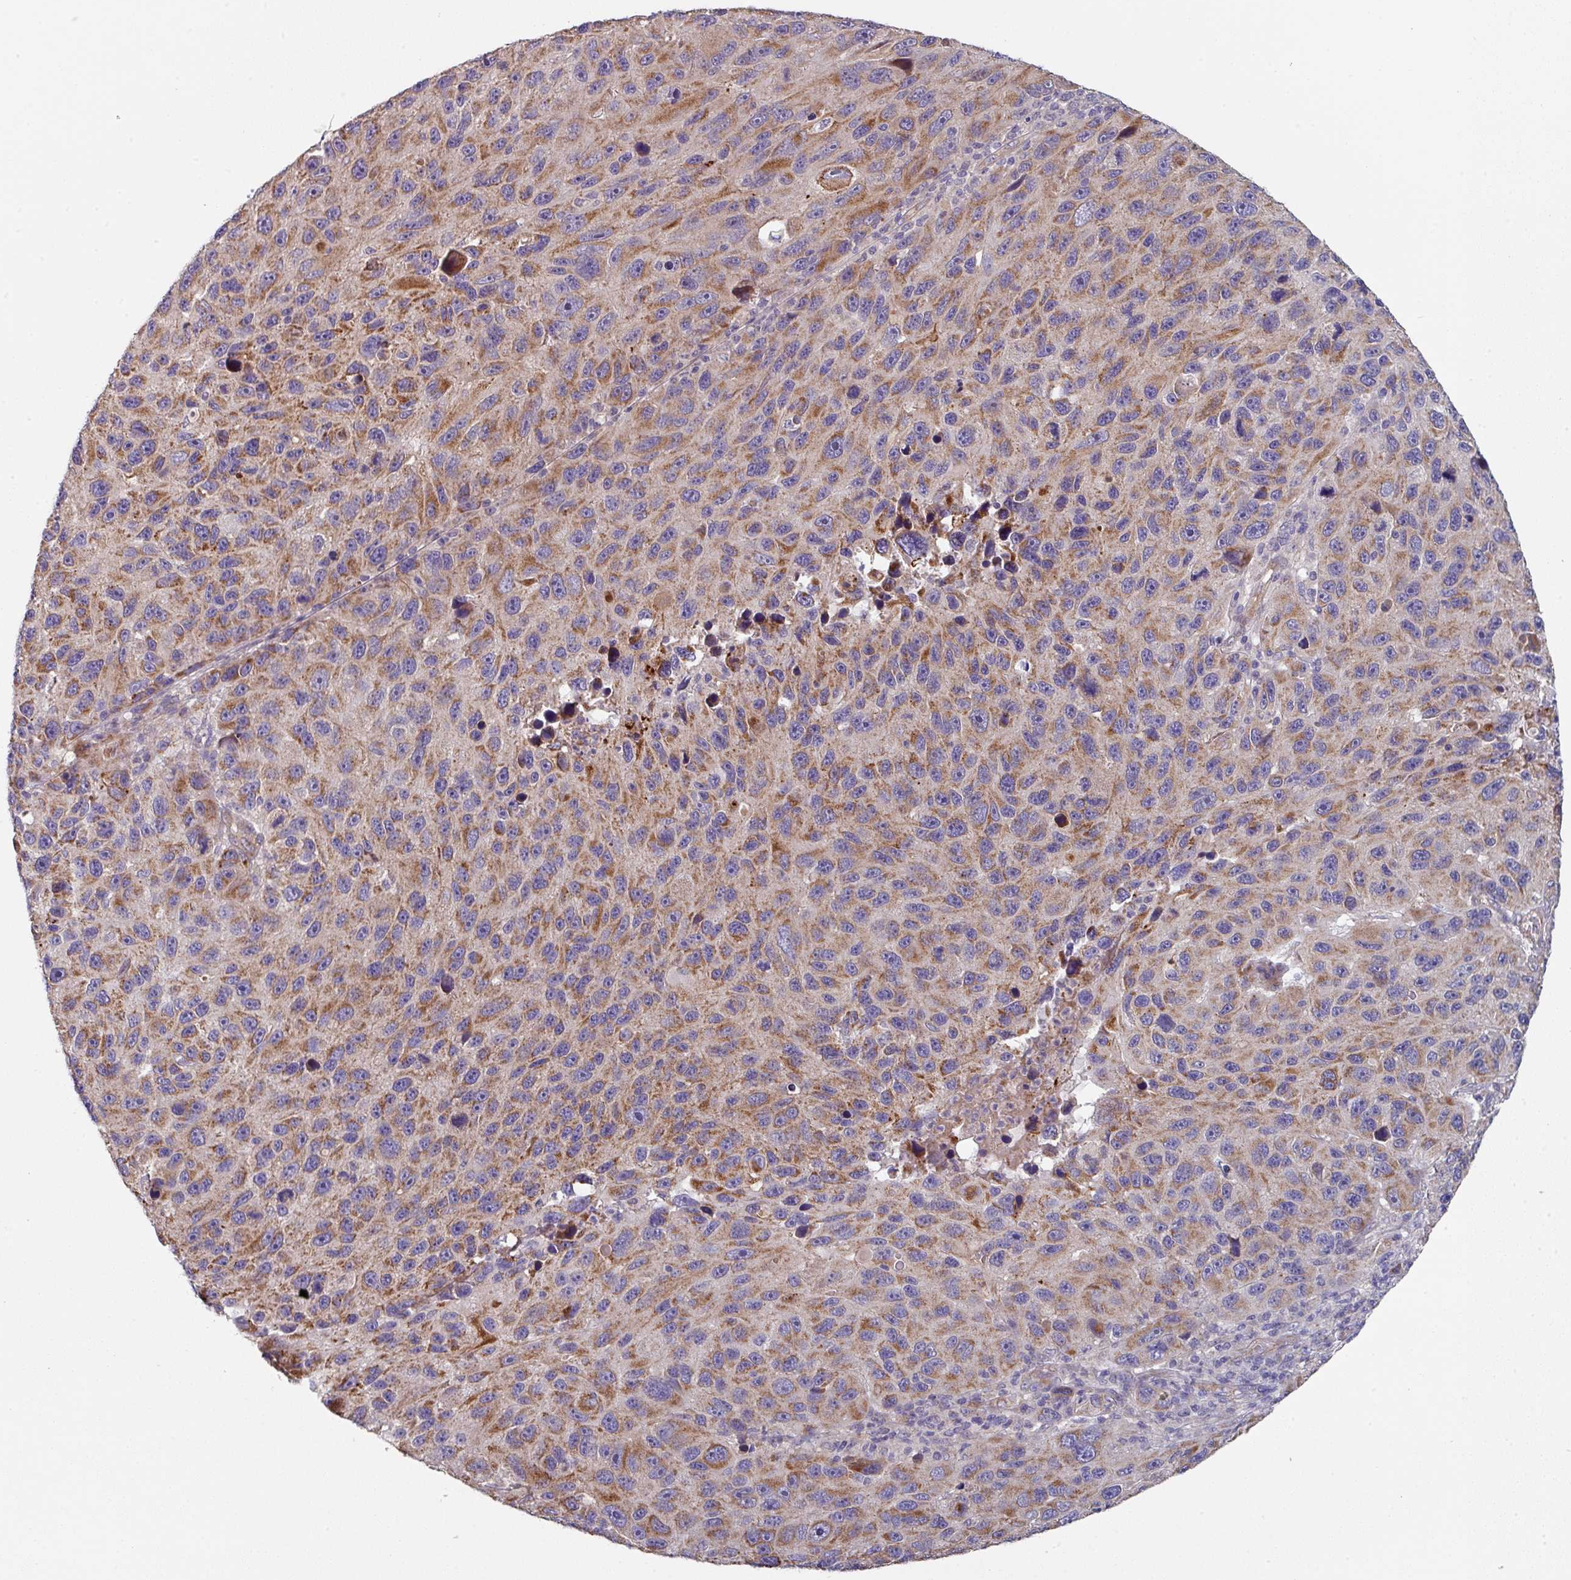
{"staining": {"intensity": "moderate", "quantity": ">75%", "location": "cytoplasmic/membranous"}, "tissue": "melanoma", "cell_type": "Tumor cells", "image_type": "cancer", "snomed": [{"axis": "morphology", "description": "Malignant melanoma, NOS"}, {"axis": "topography", "description": "Skin"}], "caption": "Protein analysis of malignant melanoma tissue shows moderate cytoplasmic/membranous positivity in about >75% of tumor cells.", "gene": "DCAF12L2", "patient": {"sex": "male", "age": 53}}